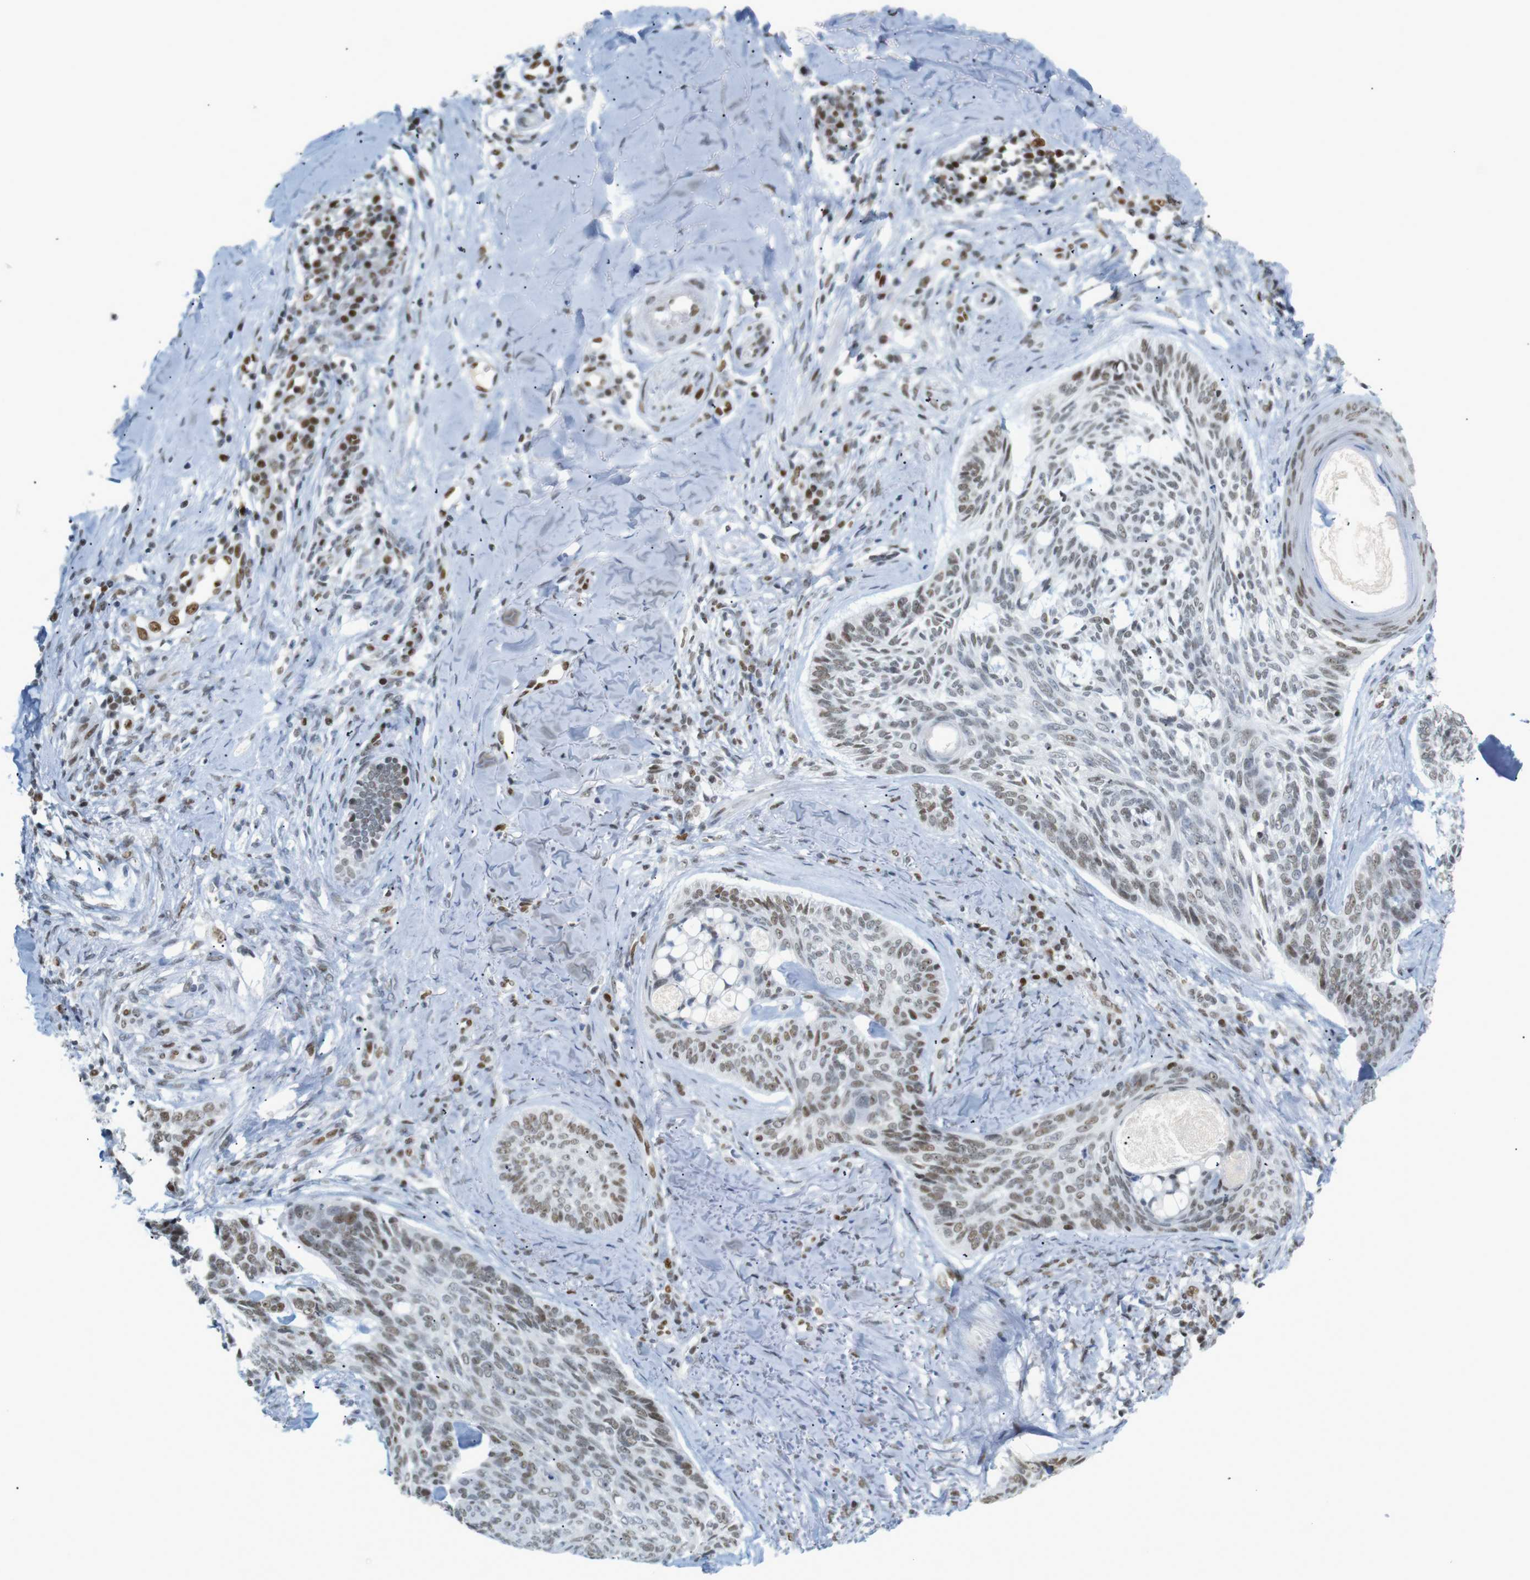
{"staining": {"intensity": "moderate", "quantity": "25%-75%", "location": "nuclear"}, "tissue": "skin cancer", "cell_type": "Tumor cells", "image_type": "cancer", "snomed": [{"axis": "morphology", "description": "Basal cell carcinoma"}, {"axis": "topography", "description": "Skin"}], "caption": "Basal cell carcinoma (skin) tissue reveals moderate nuclear expression in about 25%-75% of tumor cells", "gene": "RIOX2", "patient": {"sex": "male", "age": 43}}